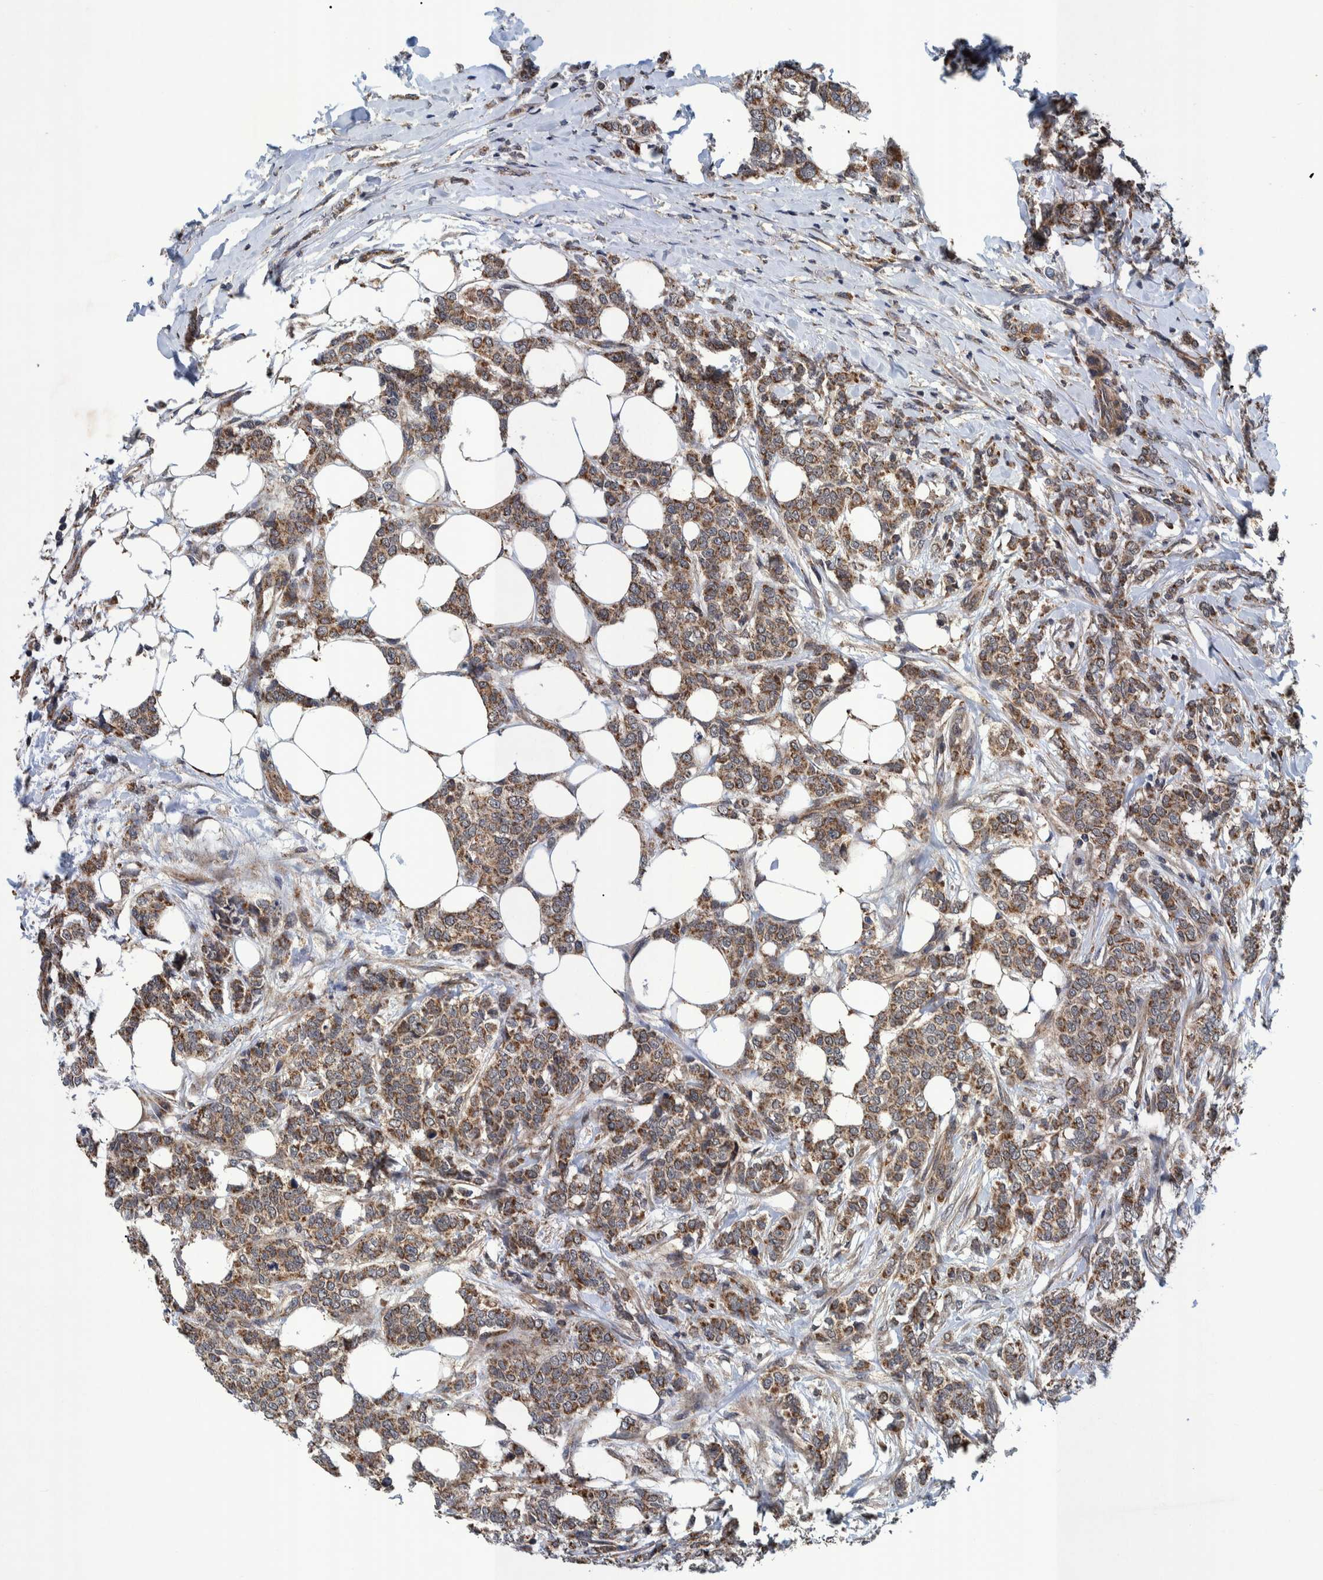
{"staining": {"intensity": "moderate", "quantity": ">75%", "location": "cytoplasmic/membranous"}, "tissue": "breast cancer", "cell_type": "Tumor cells", "image_type": "cancer", "snomed": [{"axis": "morphology", "description": "Lobular carcinoma"}, {"axis": "topography", "description": "Skin"}, {"axis": "topography", "description": "Breast"}], "caption": "Breast cancer (lobular carcinoma) stained with immunohistochemistry (IHC) demonstrates moderate cytoplasmic/membranous expression in about >75% of tumor cells.", "gene": "MRPS7", "patient": {"sex": "female", "age": 46}}